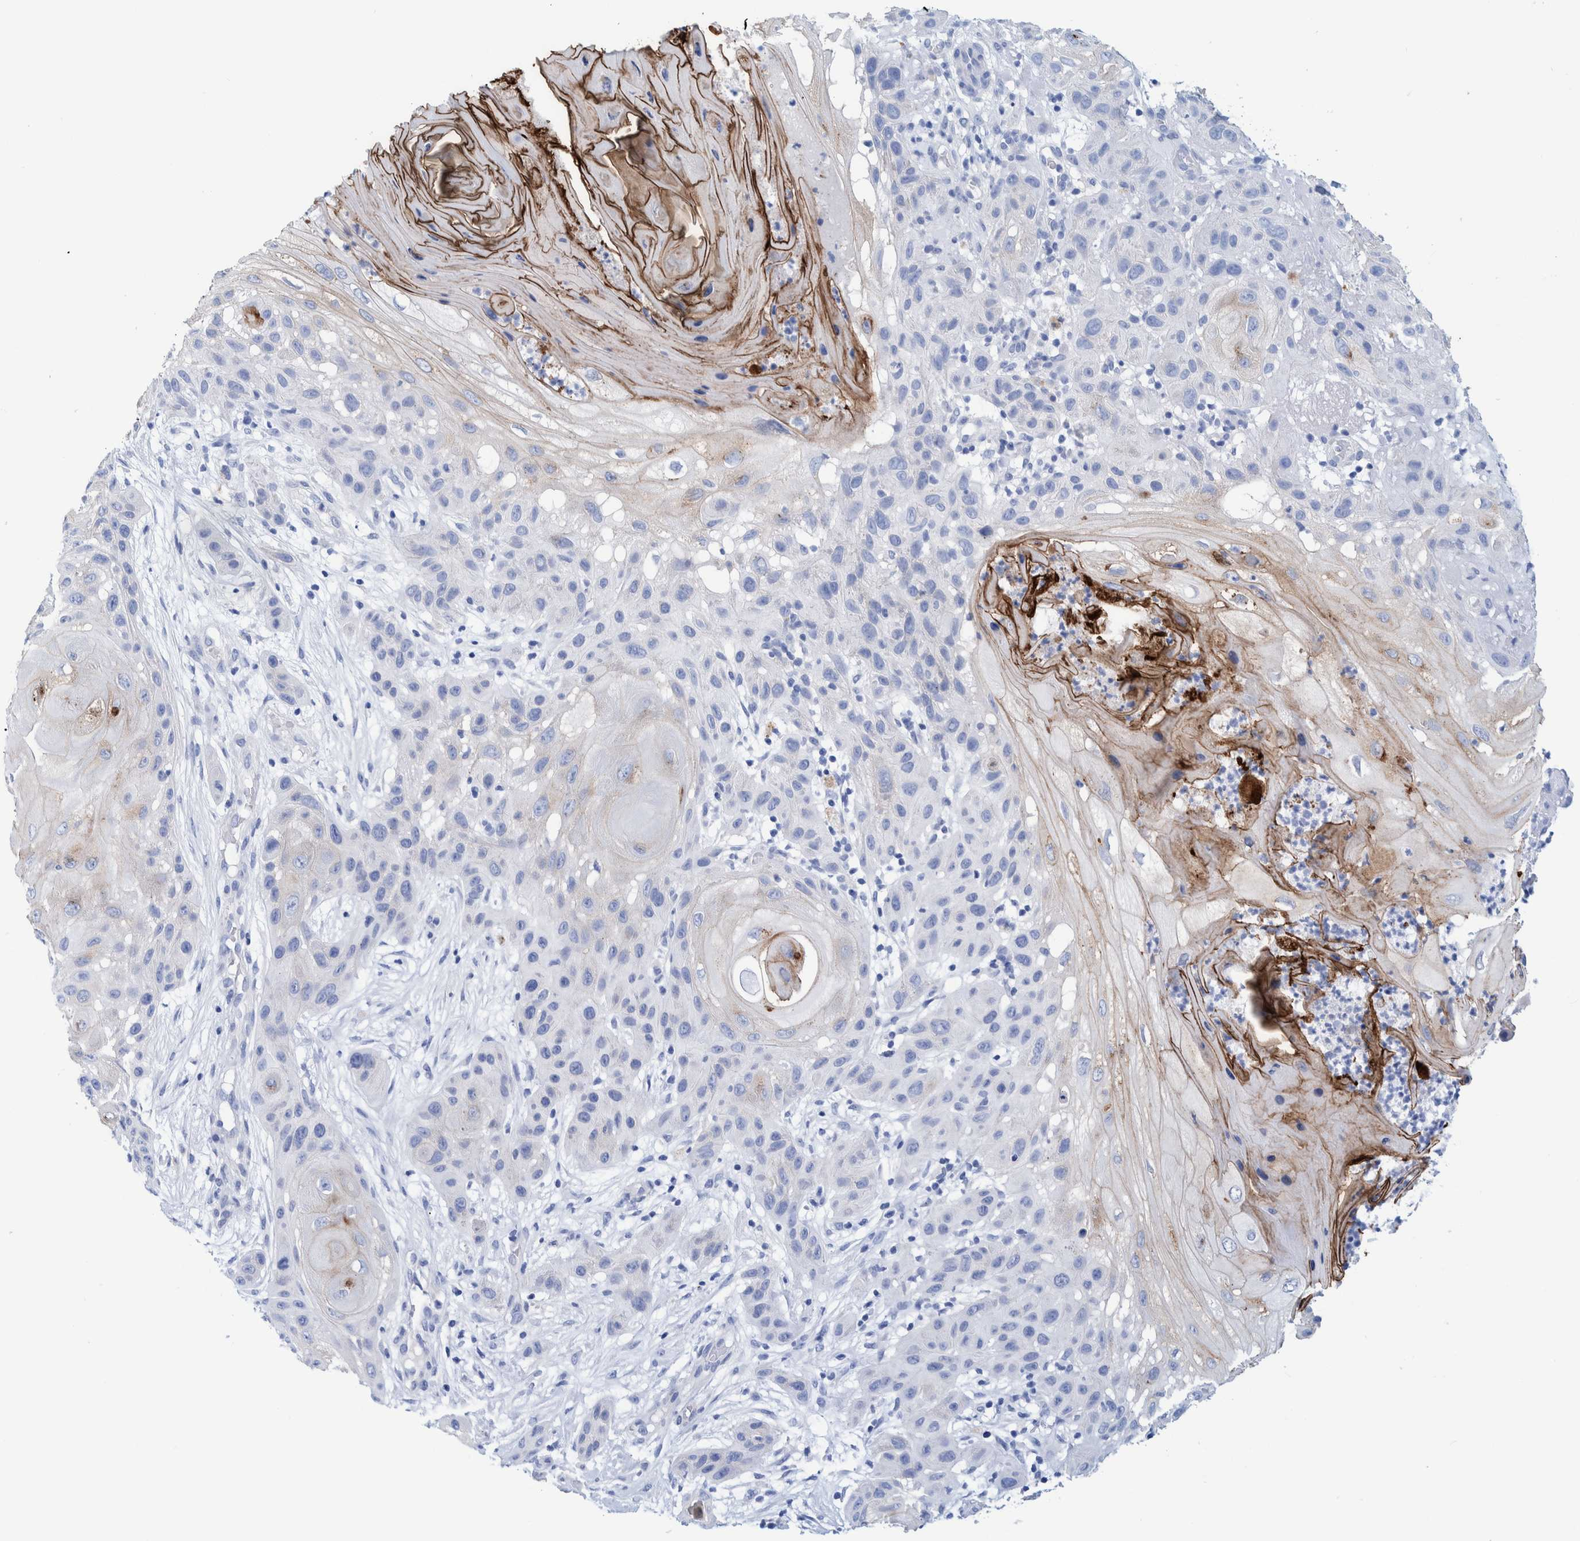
{"staining": {"intensity": "moderate", "quantity": "<25%", "location": "cytoplasmic/membranous"}, "tissue": "skin cancer", "cell_type": "Tumor cells", "image_type": "cancer", "snomed": [{"axis": "morphology", "description": "Squamous cell carcinoma, NOS"}, {"axis": "topography", "description": "Skin"}], "caption": "Skin squamous cell carcinoma was stained to show a protein in brown. There is low levels of moderate cytoplasmic/membranous positivity in about <25% of tumor cells.", "gene": "PERP", "patient": {"sex": "female", "age": 96}}